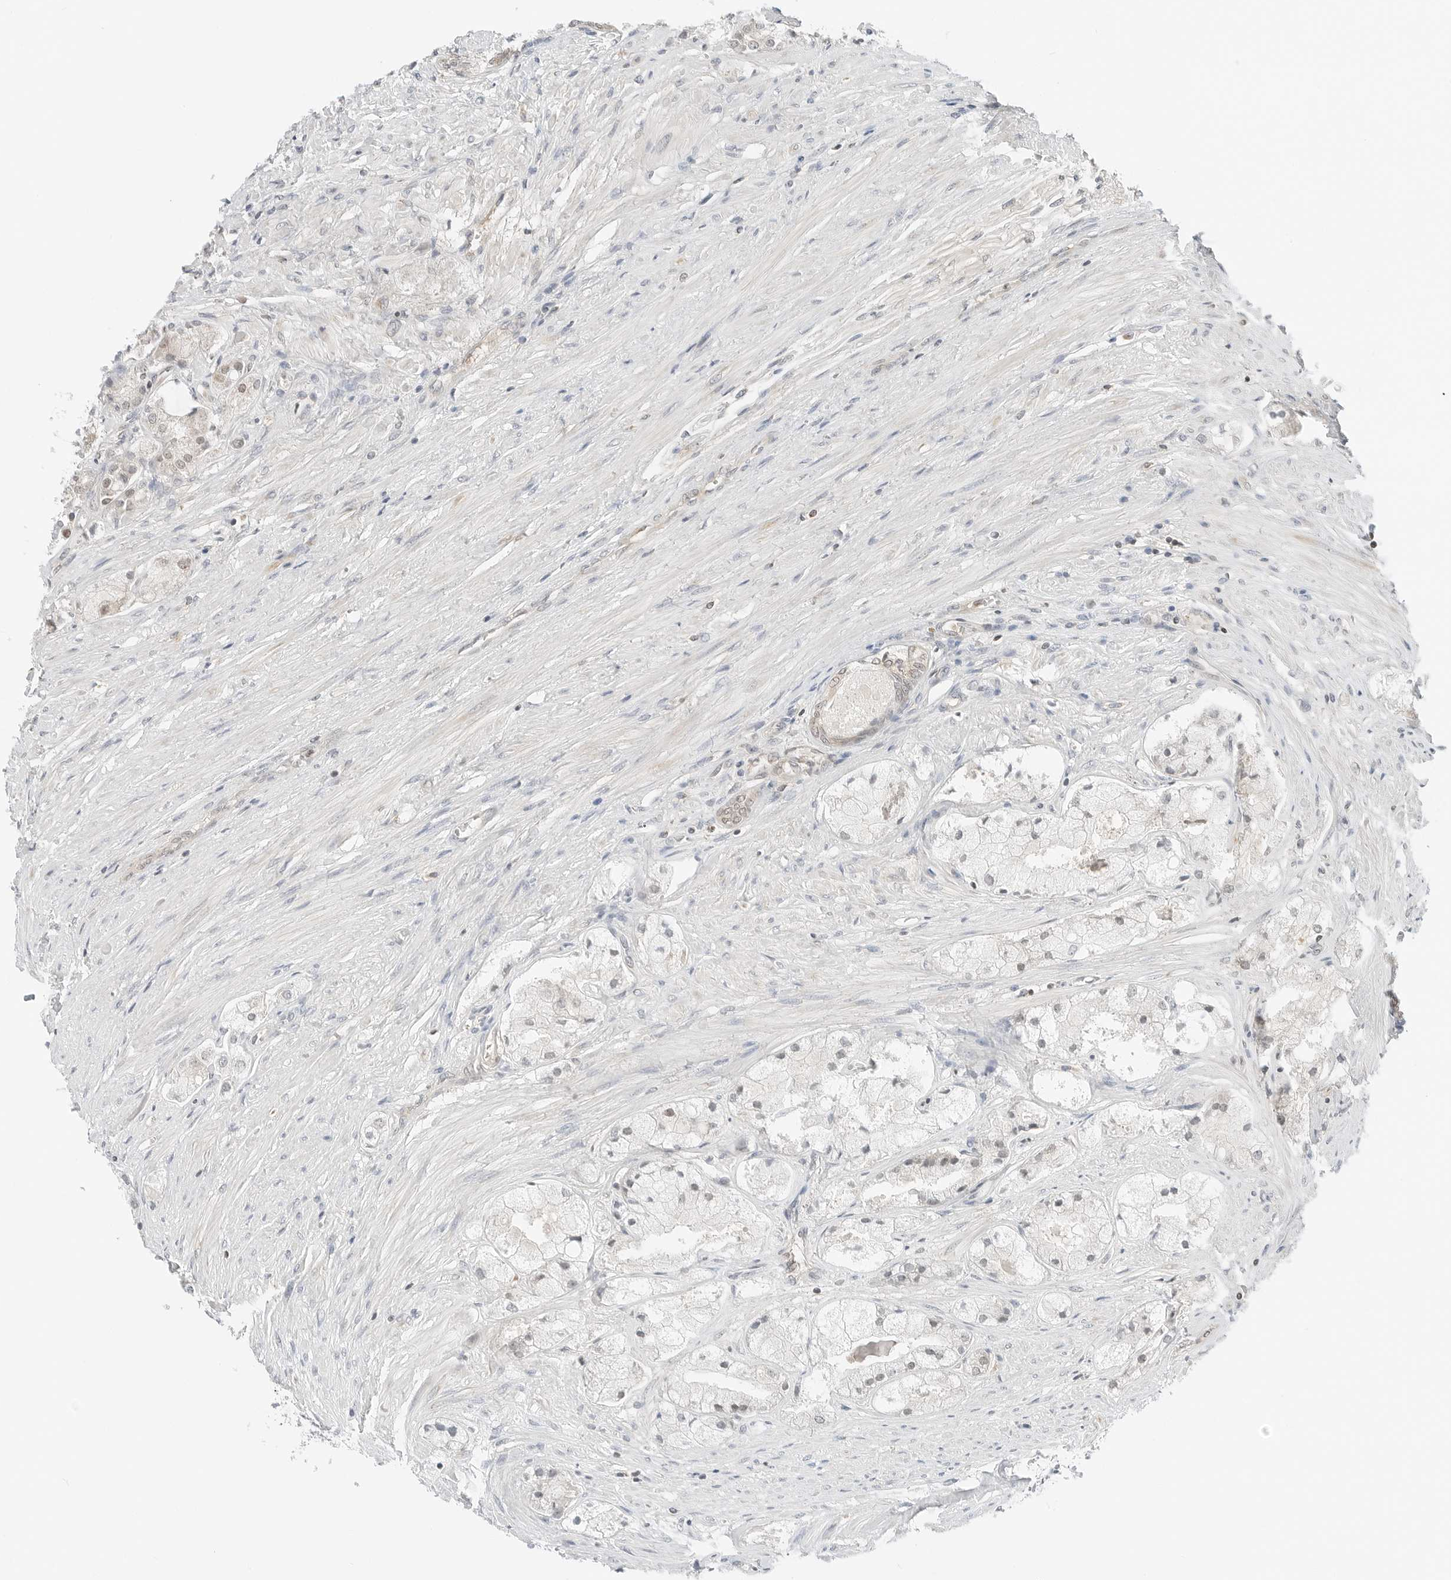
{"staining": {"intensity": "weak", "quantity": "25%-75%", "location": "cytoplasmic/membranous,nuclear"}, "tissue": "prostate cancer", "cell_type": "Tumor cells", "image_type": "cancer", "snomed": [{"axis": "morphology", "description": "Adenocarcinoma, High grade"}, {"axis": "topography", "description": "Prostate"}], "caption": "A high-resolution photomicrograph shows IHC staining of prostate adenocarcinoma (high-grade), which reveals weak cytoplasmic/membranous and nuclear staining in approximately 25%-75% of tumor cells.", "gene": "IQCC", "patient": {"sex": "male", "age": 50}}